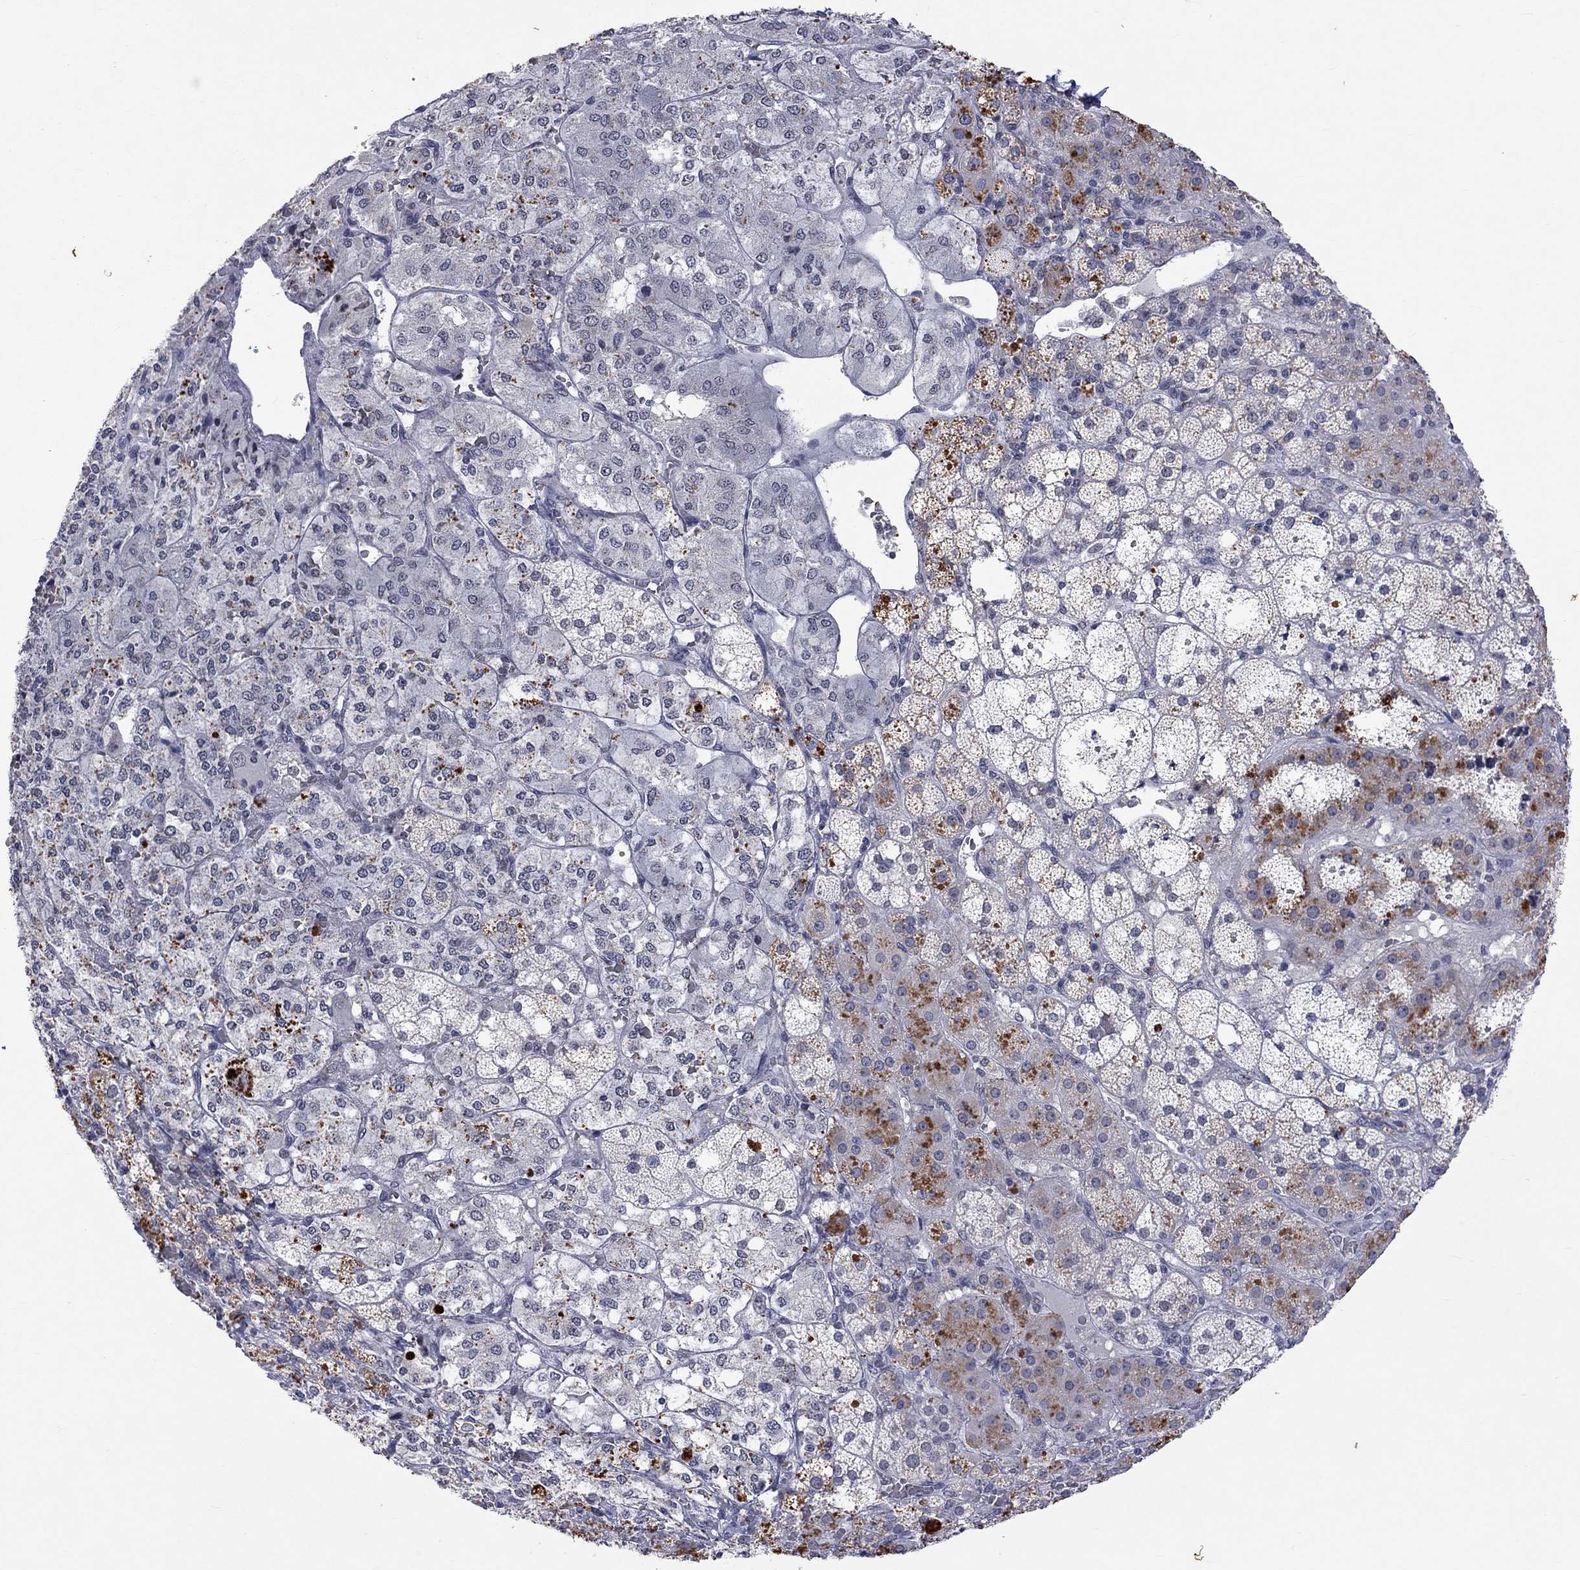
{"staining": {"intensity": "weak", "quantity": "<25%", "location": "cytoplasmic/membranous"}, "tissue": "adrenal gland", "cell_type": "Glandular cells", "image_type": "normal", "snomed": [{"axis": "morphology", "description": "Normal tissue, NOS"}, {"axis": "topography", "description": "Adrenal gland"}], "caption": "Immunohistochemistry of normal adrenal gland demonstrates no expression in glandular cells.", "gene": "TMEM143", "patient": {"sex": "male", "age": 53}}